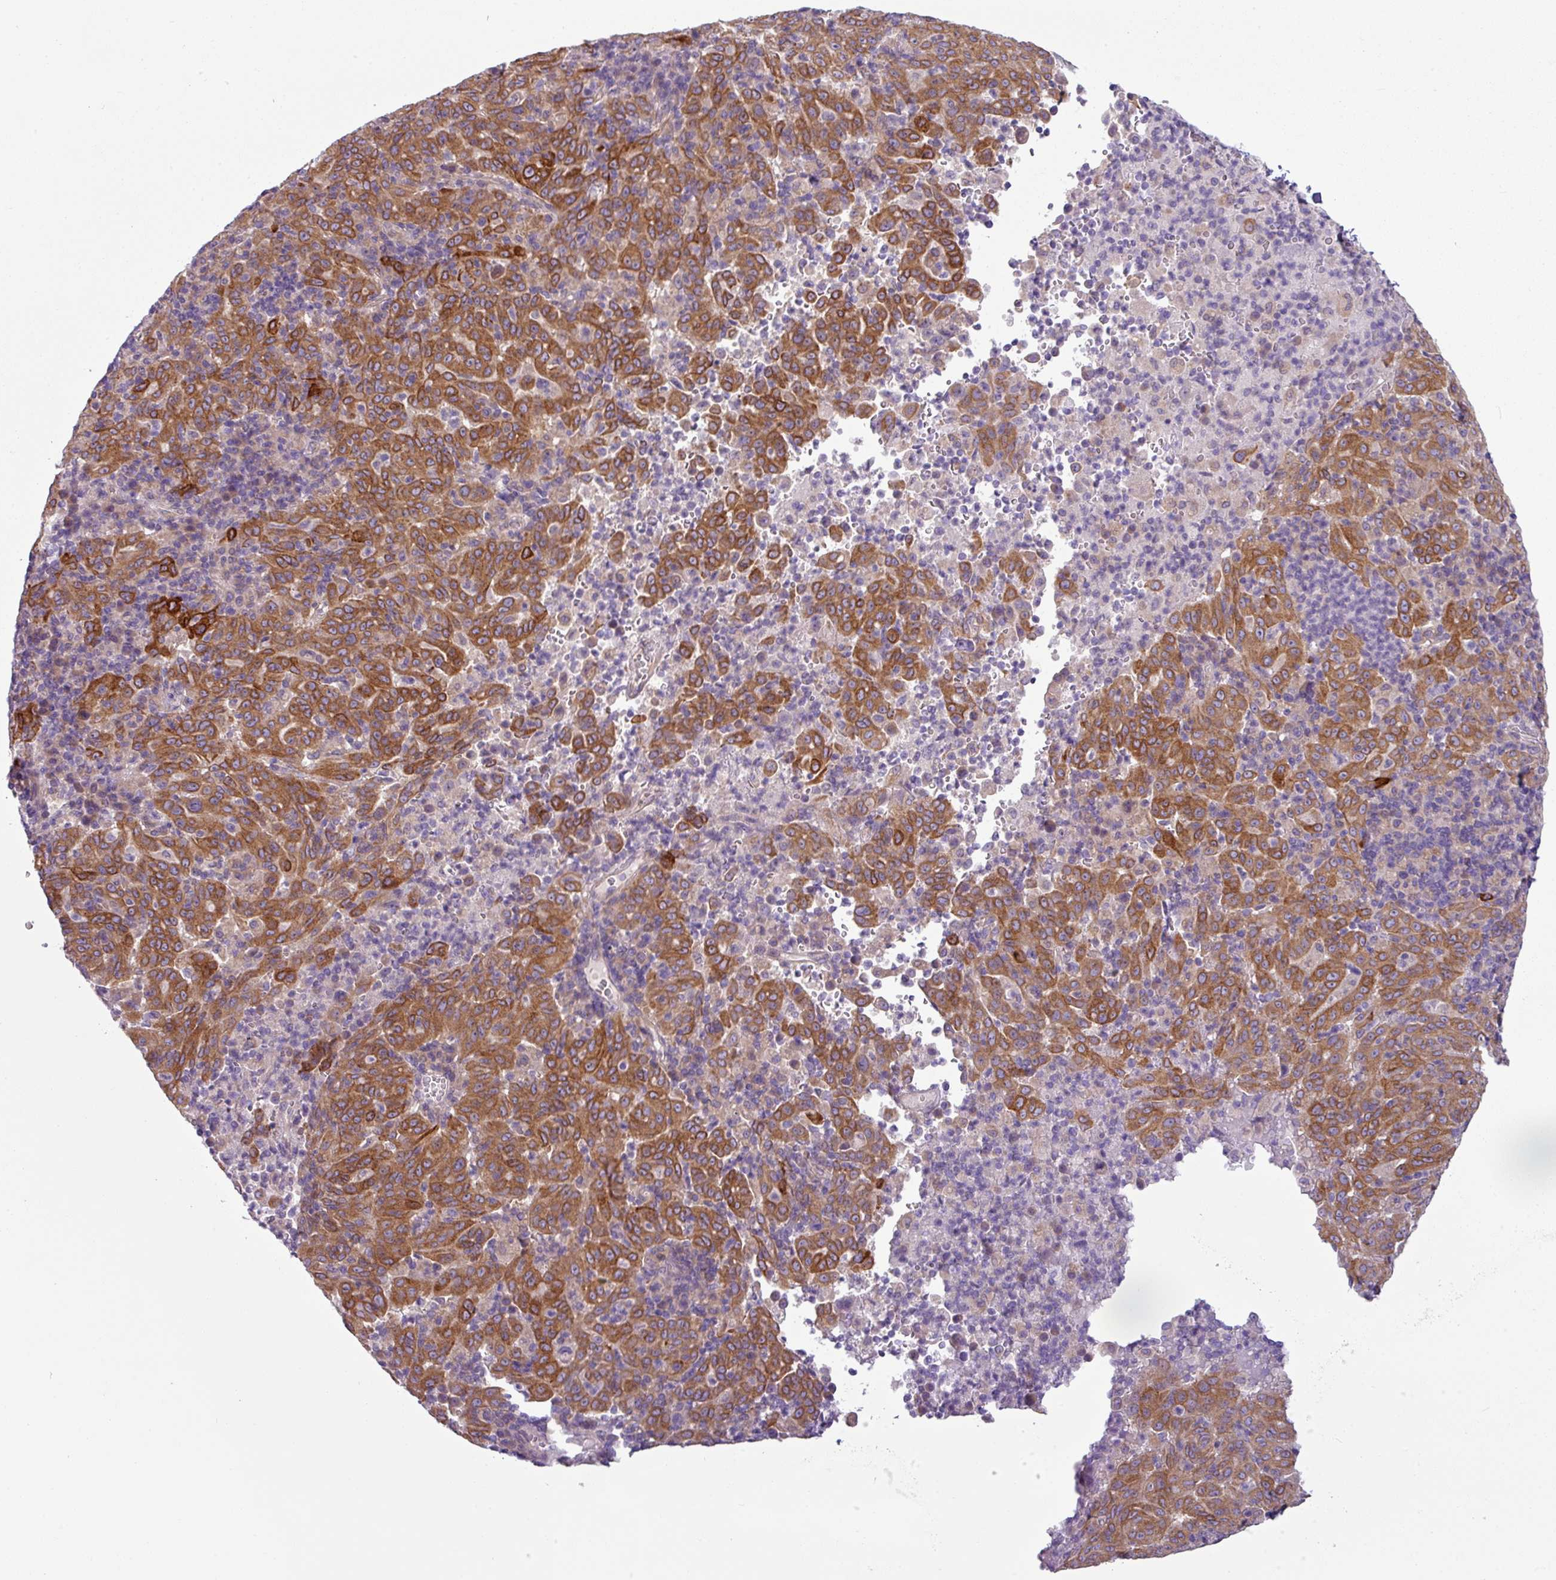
{"staining": {"intensity": "strong", "quantity": ">75%", "location": "cytoplasmic/membranous"}, "tissue": "pancreatic cancer", "cell_type": "Tumor cells", "image_type": "cancer", "snomed": [{"axis": "morphology", "description": "Adenocarcinoma, NOS"}, {"axis": "topography", "description": "Pancreas"}], "caption": "Immunohistochemical staining of pancreatic cancer shows high levels of strong cytoplasmic/membranous expression in about >75% of tumor cells.", "gene": "TOR1AIP2", "patient": {"sex": "male", "age": 63}}